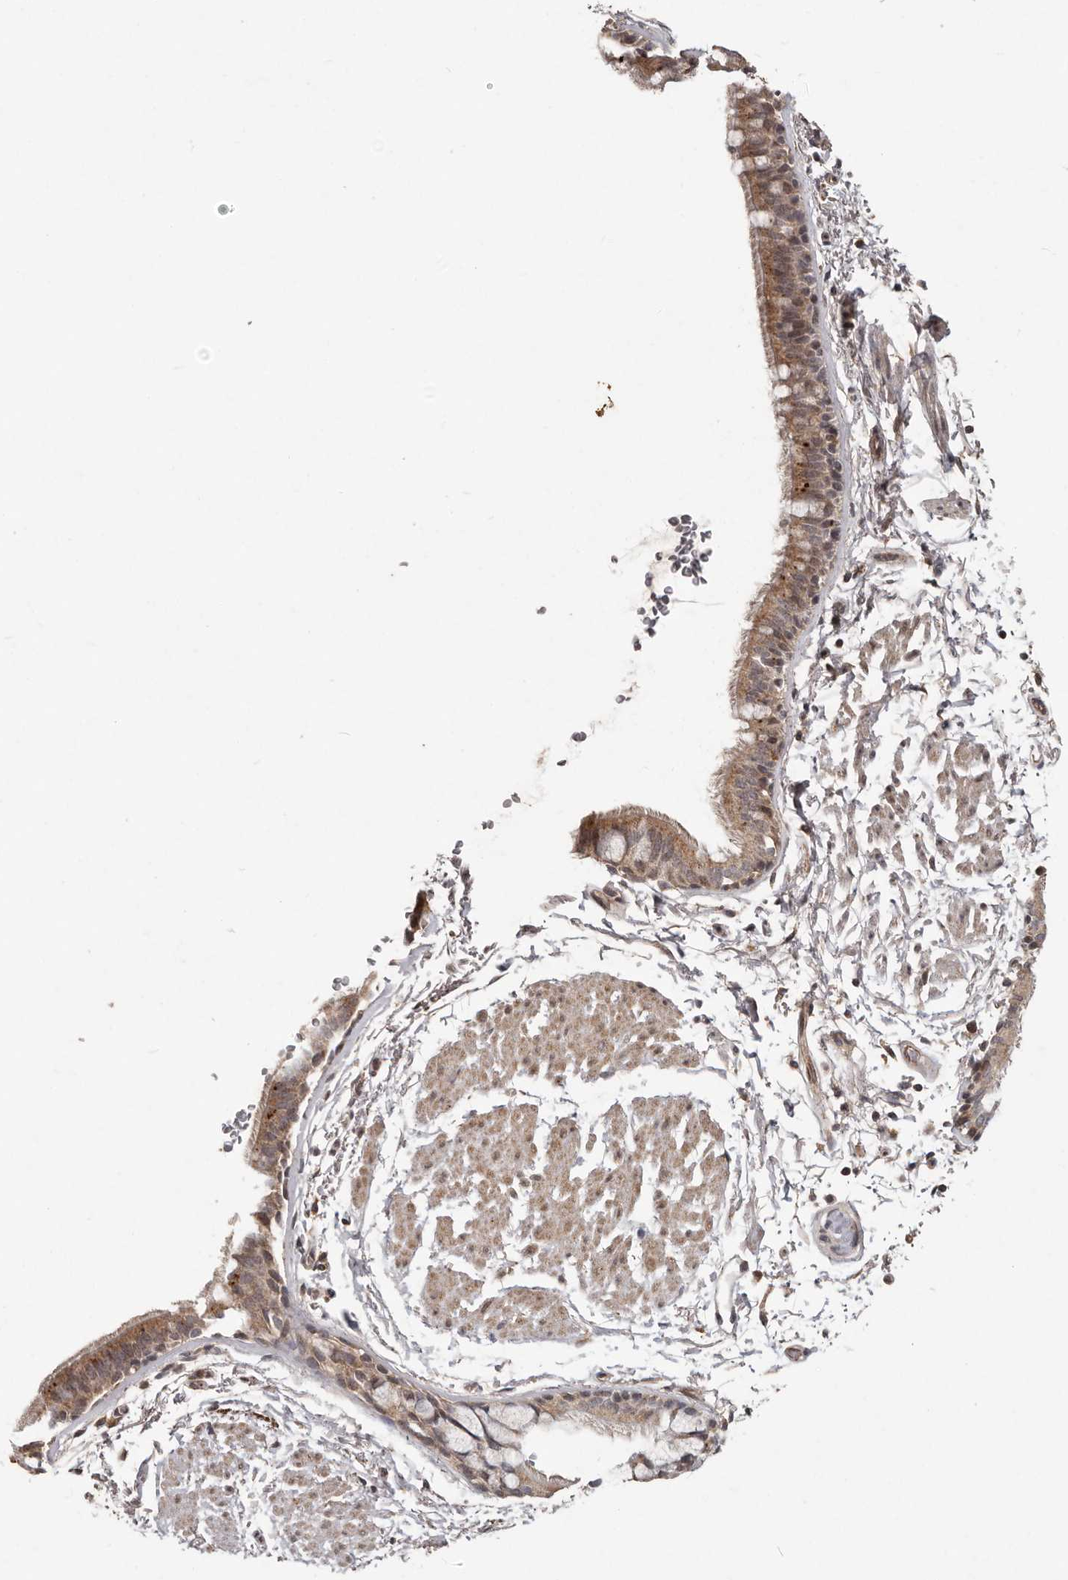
{"staining": {"intensity": "weak", "quantity": ">75%", "location": "cytoplasmic/membranous"}, "tissue": "bronchus", "cell_type": "Respiratory epithelial cells", "image_type": "normal", "snomed": [{"axis": "morphology", "description": "Normal tissue, NOS"}, {"axis": "topography", "description": "Lymph node"}, {"axis": "topography", "description": "Bronchus"}], "caption": "Immunohistochemical staining of normal bronchus exhibits low levels of weak cytoplasmic/membranous positivity in approximately >75% of respiratory epithelial cells.", "gene": "PLOD2", "patient": {"sex": "female", "age": 70}}